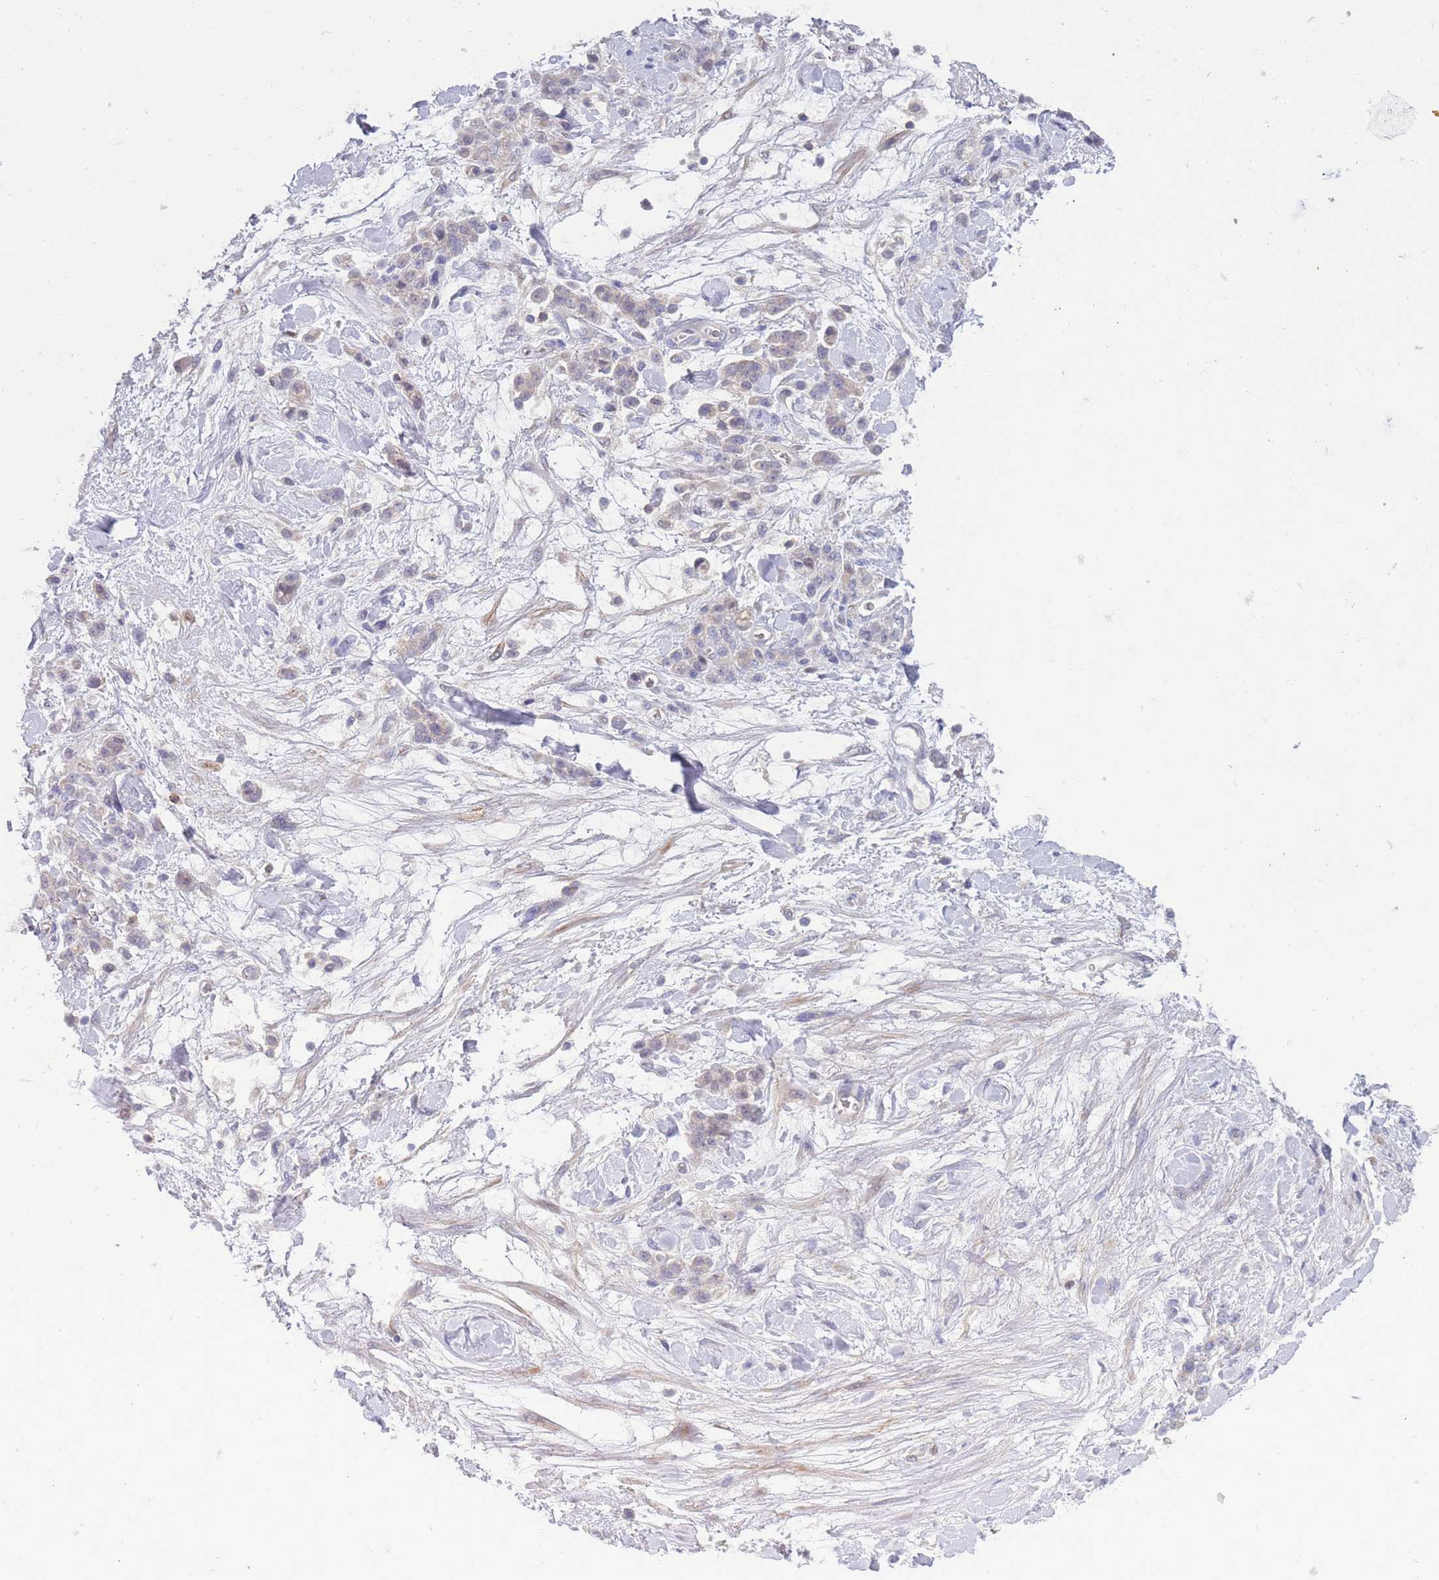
{"staining": {"intensity": "negative", "quantity": "none", "location": "none"}, "tissue": "stomach cancer", "cell_type": "Tumor cells", "image_type": "cancer", "snomed": [{"axis": "morphology", "description": "Normal tissue, NOS"}, {"axis": "morphology", "description": "Adenocarcinoma, NOS"}, {"axis": "topography", "description": "Stomach"}], "caption": "Tumor cells show no significant staining in stomach adenocarcinoma. Nuclei are stained in blue.", "gene": "STK25", "patient": {"sex": "male", "age": 82}}